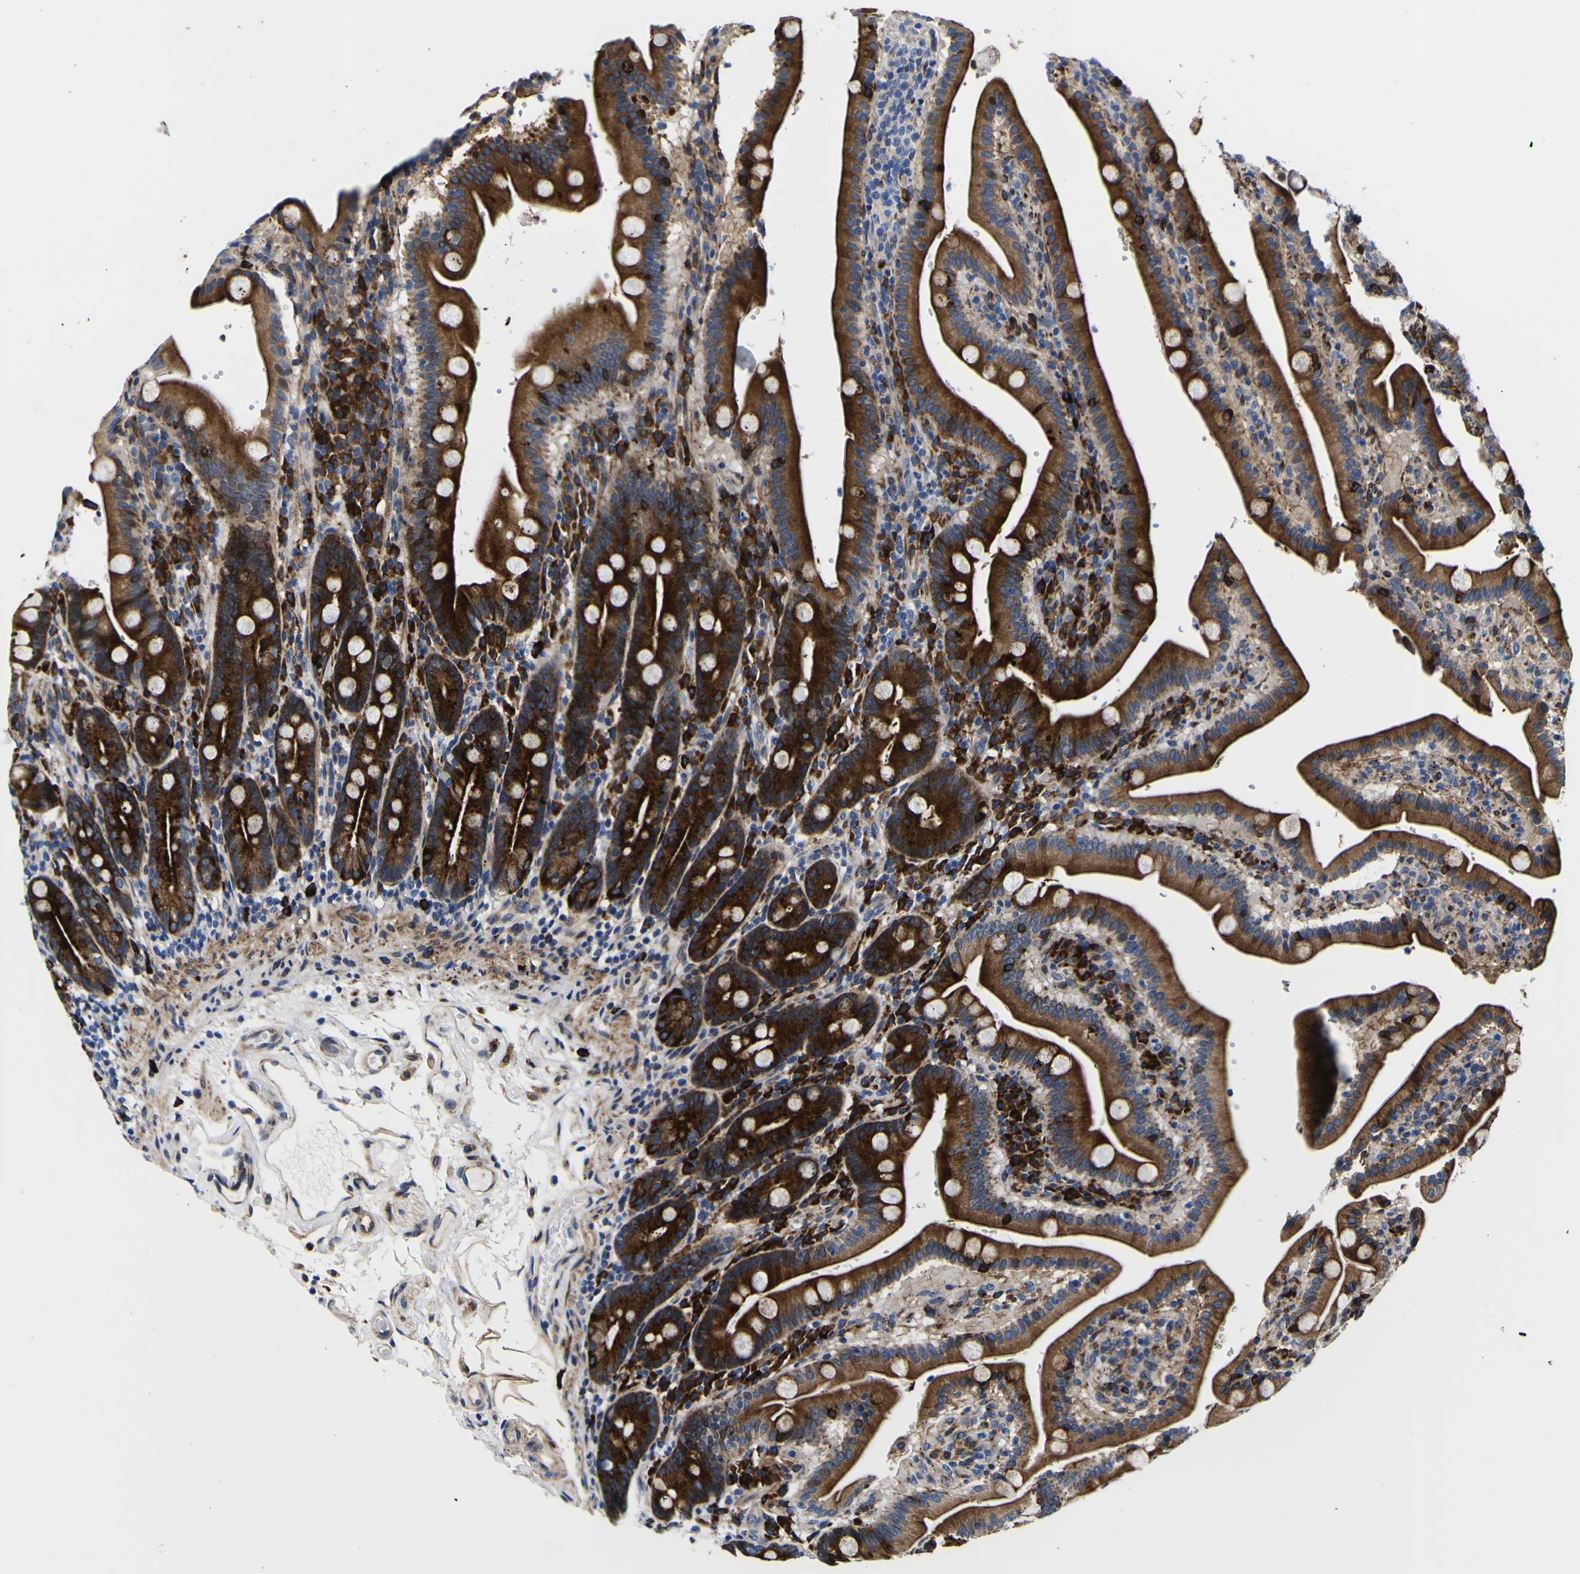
{"staining": {"intensity": "strong", "quantity": ">75%", "location": "cytoplasmic/membranous"}, "tissue": "duodenum", "cell_type": "Glandular cells", "image_type": "normal", "snomed": [{"axis": "morphology", "description": "Normal tissue, NOS"}, {"axis": "topography", "description": "Small intestine, NOS"}], "caption": "Immunohistochemical staining of benign human duodenum demonstrates high levels of strong cytoplasmic/membranous positivity in approximately >75% of glandular cells.", "gene": "SCD", "patient": {"sex": "female", "age": 71}}